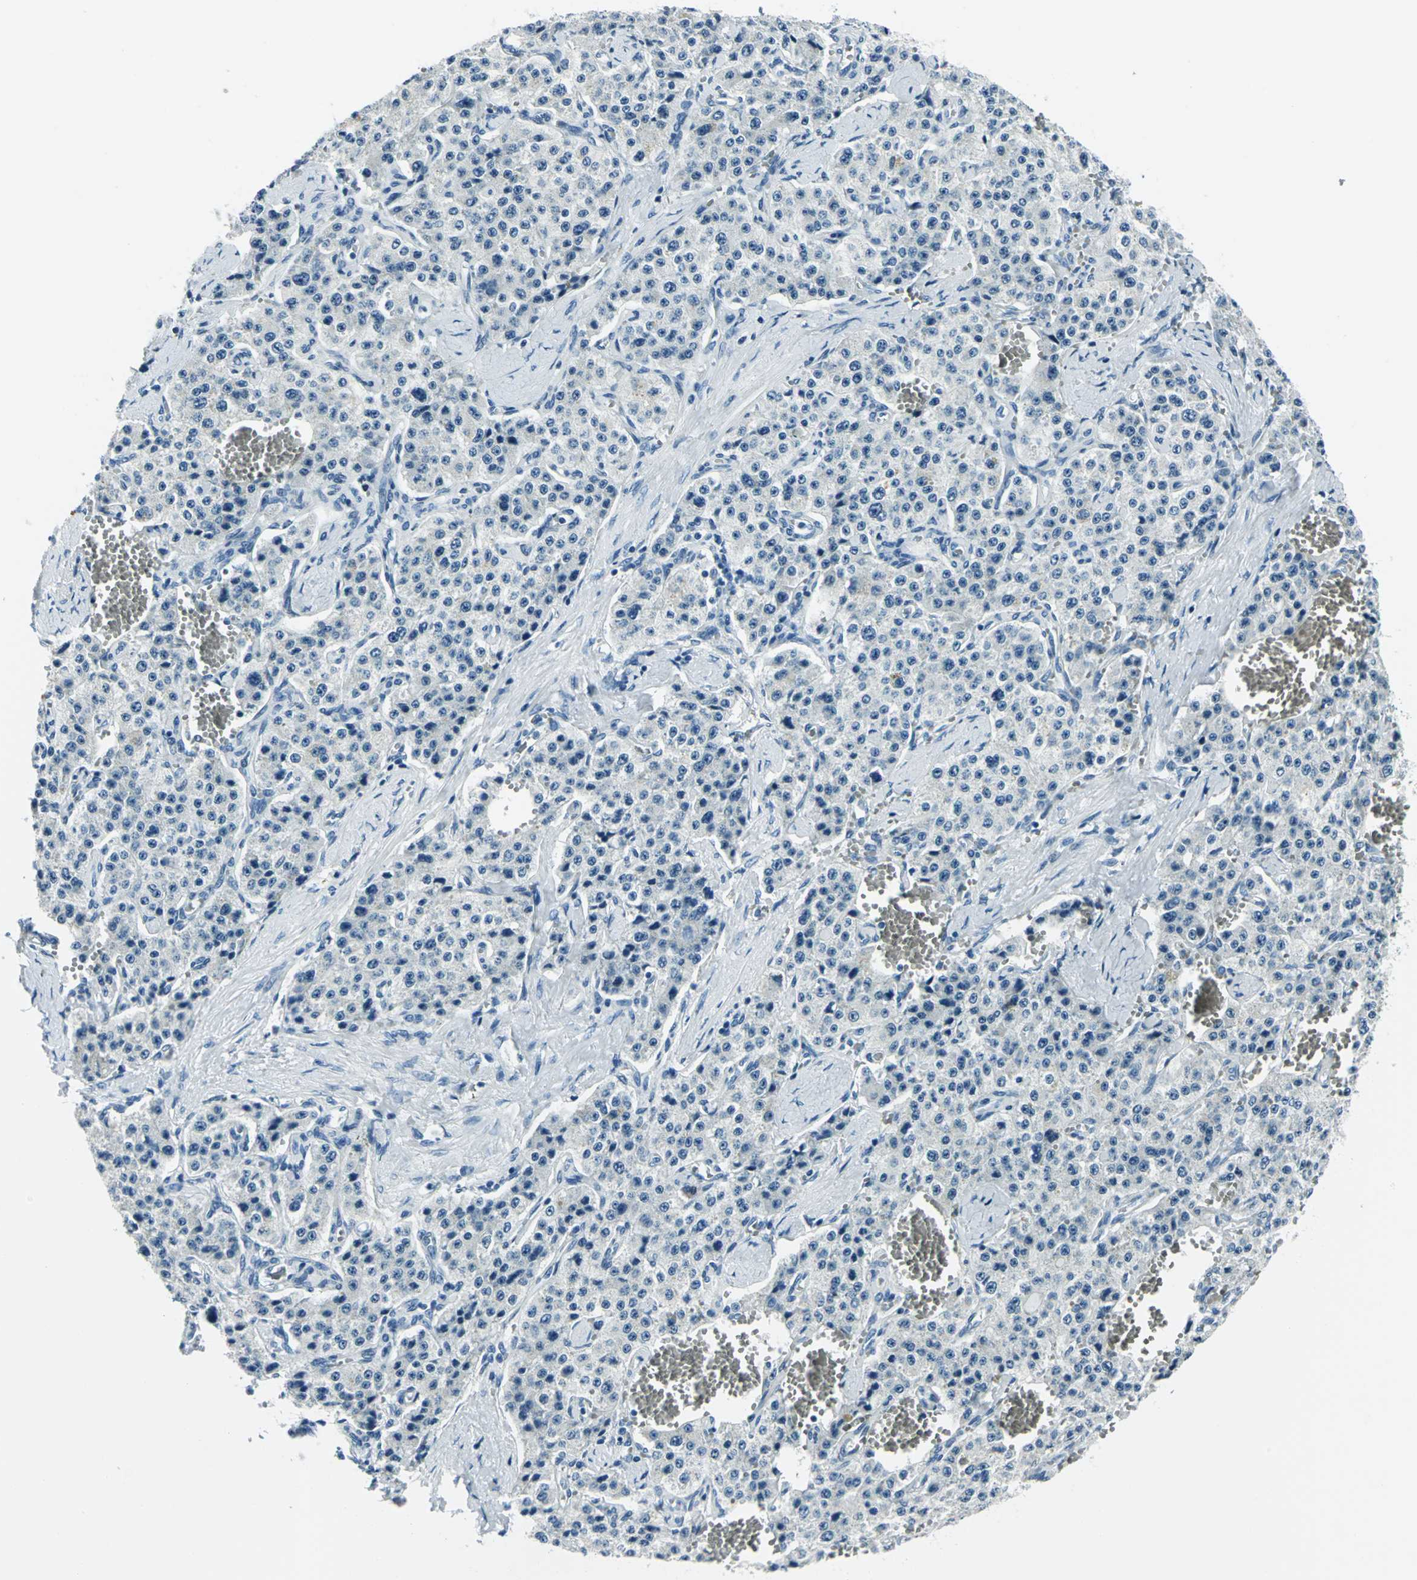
{"staining": {"intensity": "negative", "quantity": "none", "location": "none"}, "tissue": "carcinoid", "cell_type": "Tumor cells", "image_type": "cancer", "snomed": [{"axis": "morphology", "description": "Carcinoid, malignant, NOS"}, {"axis": "topography", "description": "Small intestine"}], "caption": "The immunohistochemistry photomicrograph has no significant positivity in tumor cells of carcinoid tissue. The staining was performed using DAB (3,3'-diaminobenzidine) to visualize the protein expression in brown, while the nuclei were stained in blue with hematoxylin (Magnification: 20x).", "gene": "AKR1A1", "patient": {"sex": "male", "age": 52}}